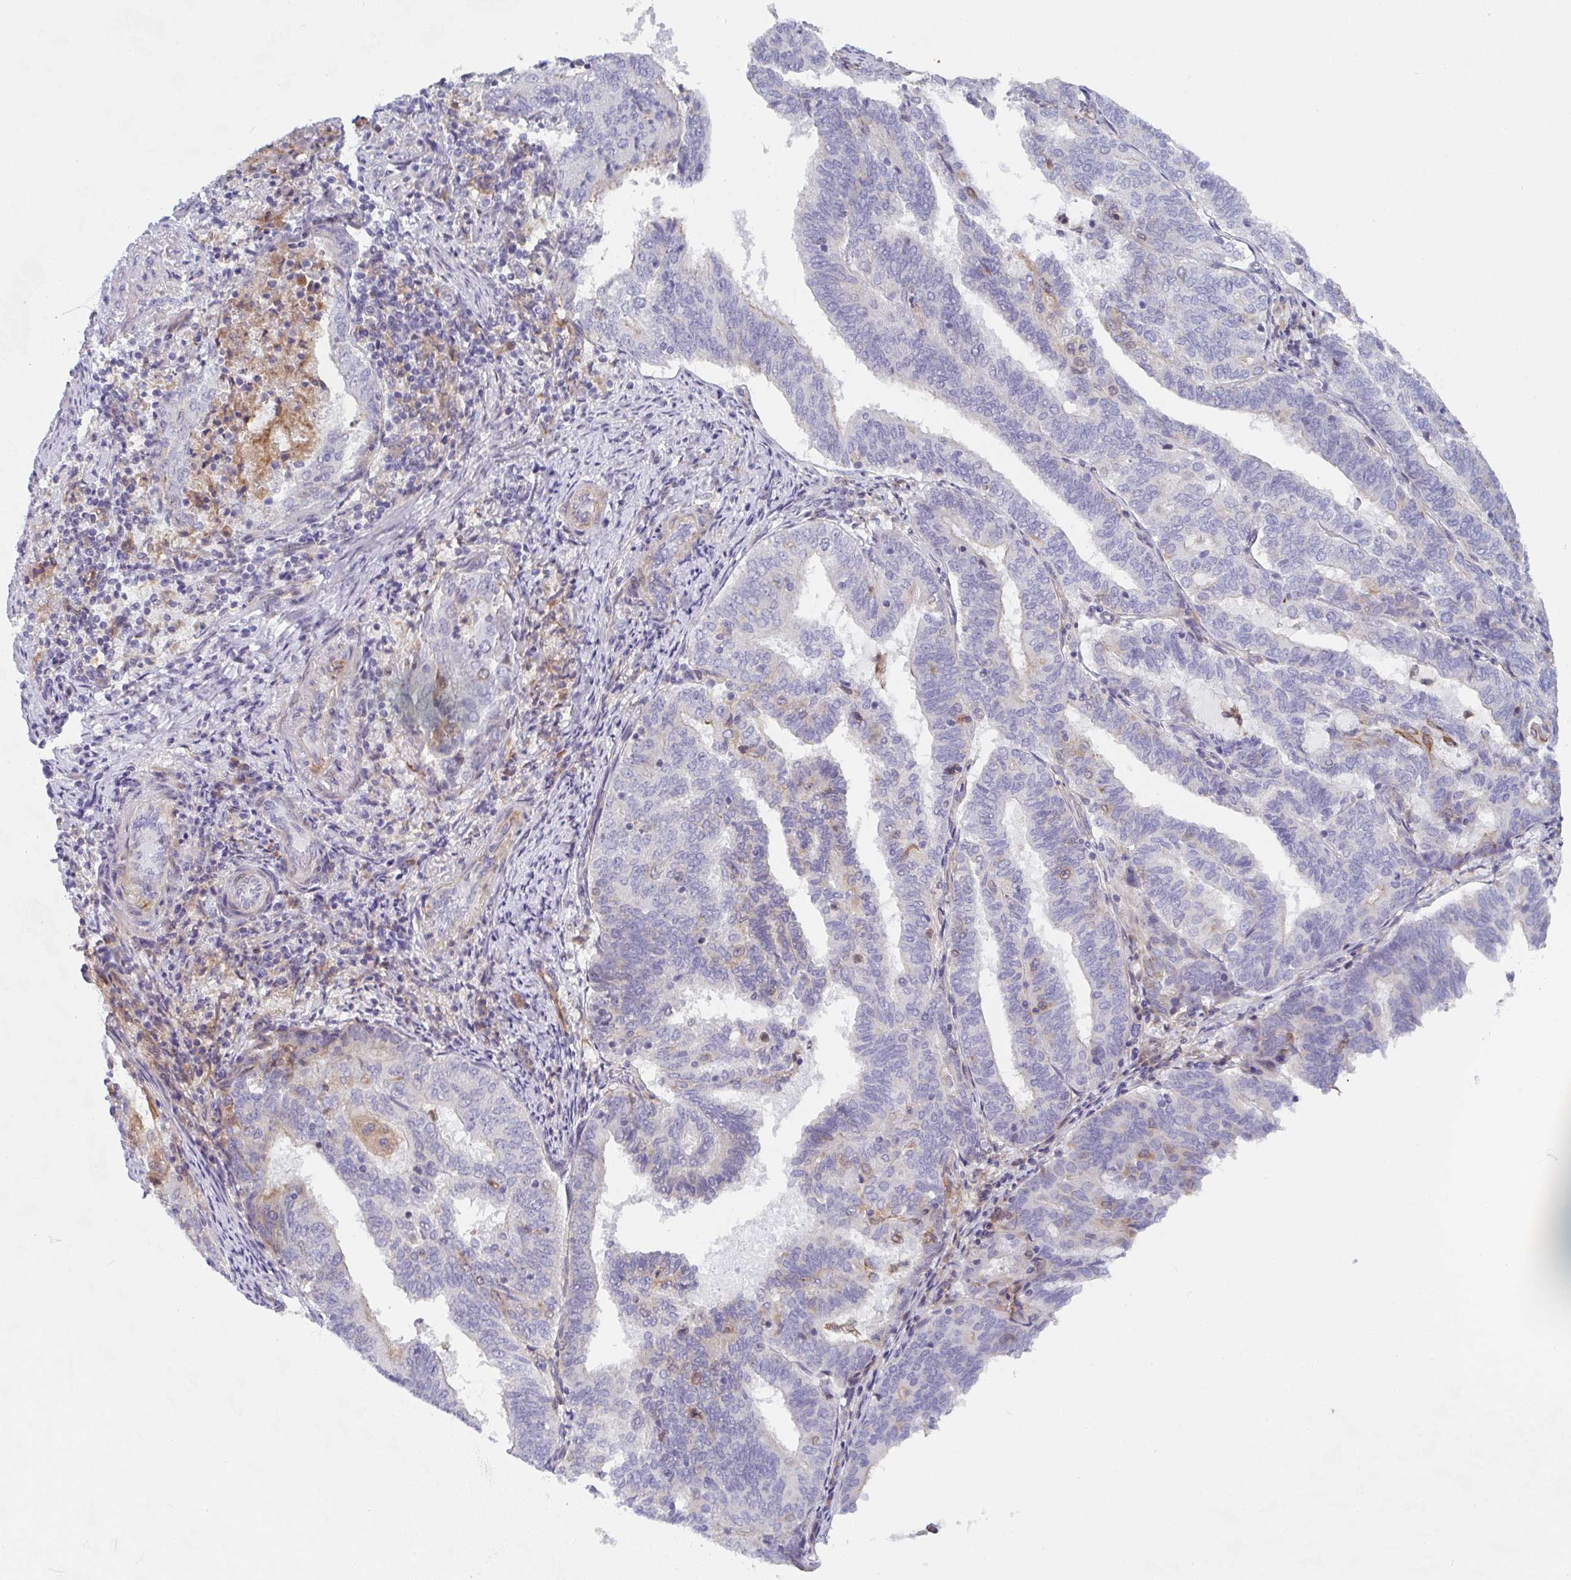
{"staining": {"intensity": "weak", "quantity": "<25%", "location": "cytoplasmic/membranous"}, "tissue": "endometrial cancer", "cell_type": "Tumor cells", "image_type": "cancer", "snomed": [{"axis": "morphology", "description": "Adenocarcinoma, NOS"}, {"axis": "topography", "description": "Endometrium"}], "caption": "DAB (3,3'-diaminobenzidine) immunohistochemical staining of human adenocarcinoma (endometrial) exhibits no significant staining in tumor cells. (Brightfield microscopy of DAB immunohistochemistry (IHC) at high magnification).", "gene": "KLHL33", "patient": {"sex": "female", "age": 80}}